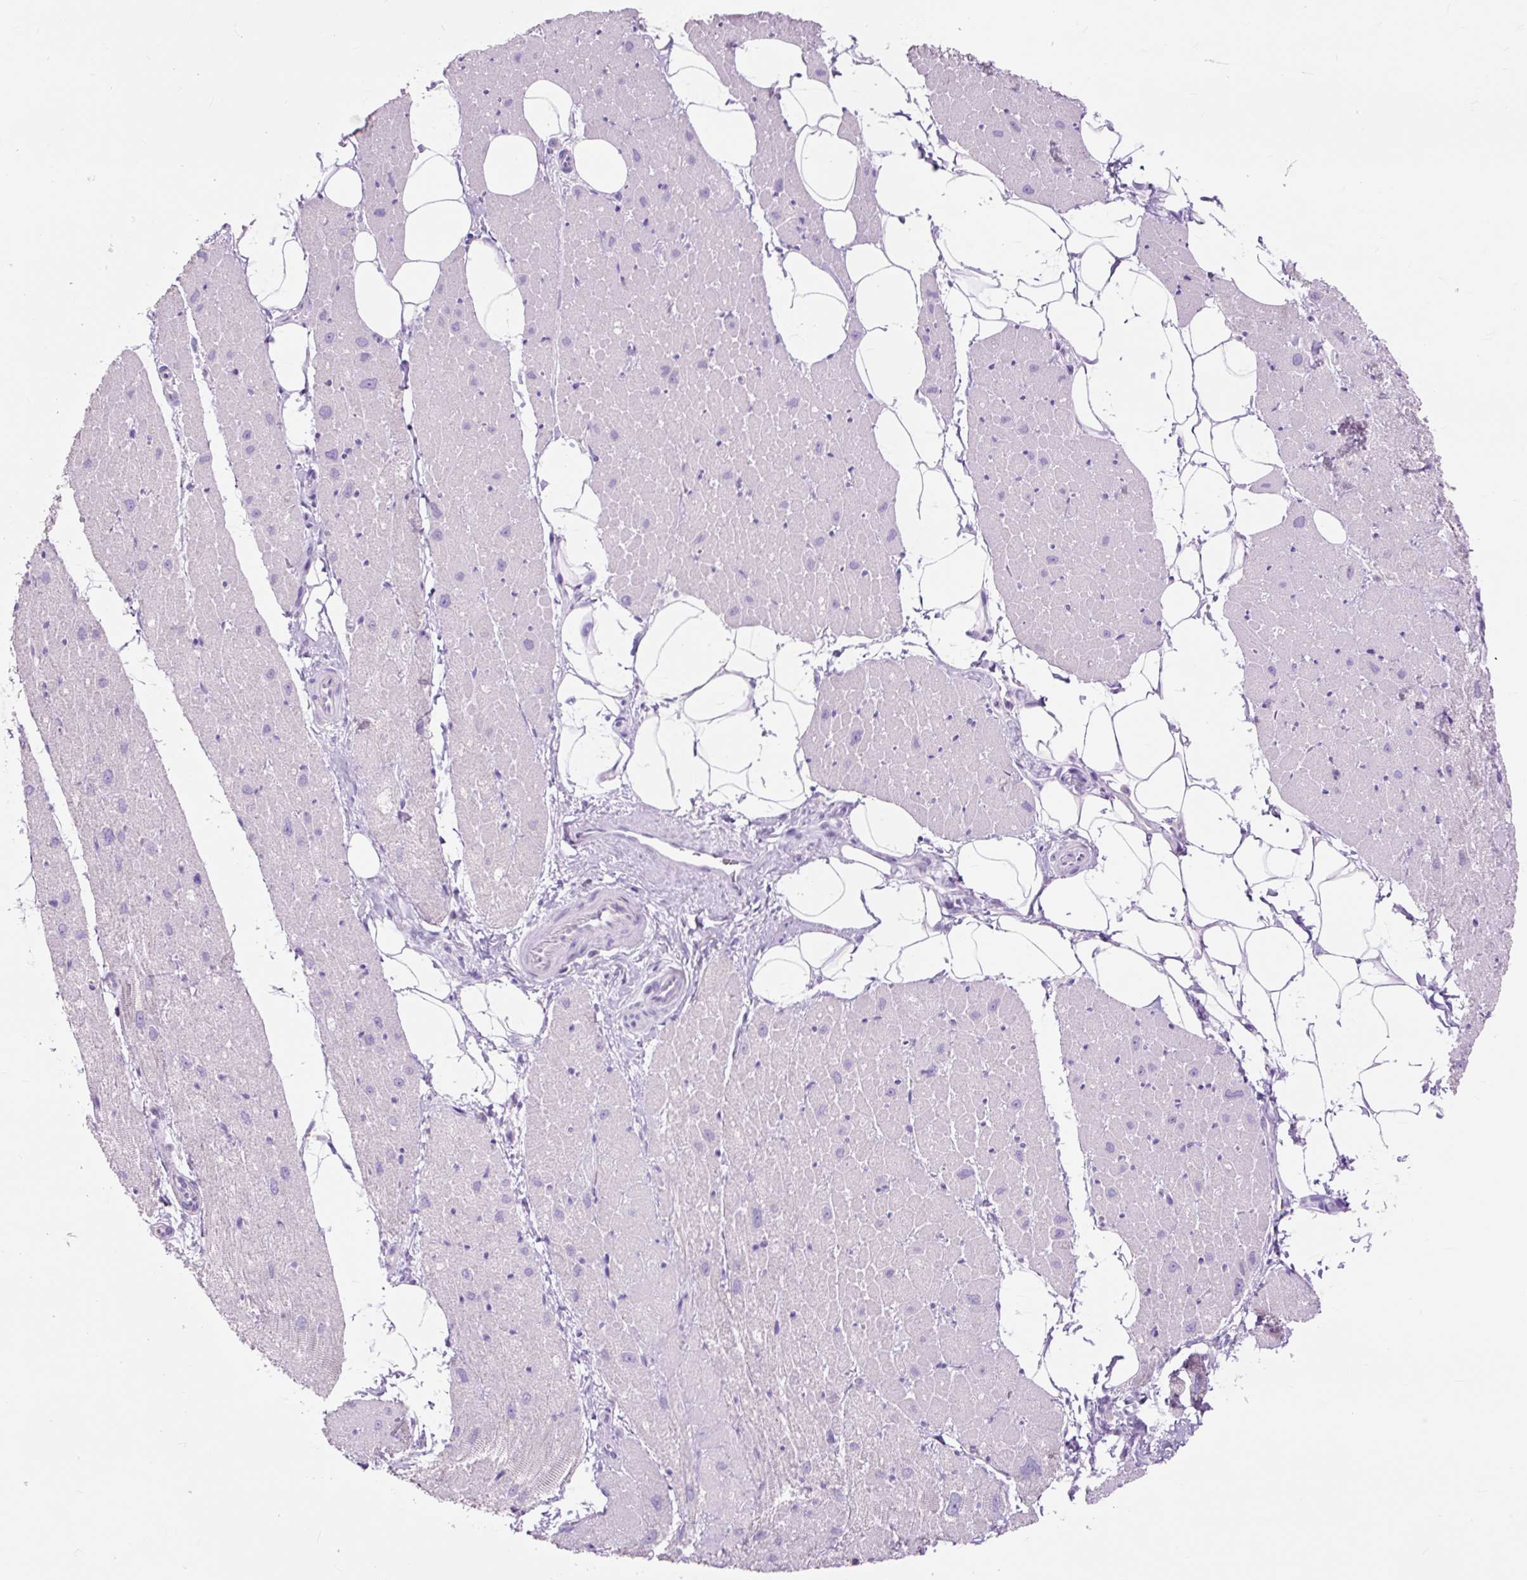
{"staining": {"intensity": "negative", "quantity": "none", "location": "none"}, "tissue": "heart muscle", "cell_type": "Cardiomyocytes", "image_type": "normal", "snomed": [{"axis": "morphology", "description": "Normal tissue, NOS"}, {"axis": "topography", "description": "Heart"}], "caption": "DAB immunohistochemical staining of benign human heart muscle demonstrates no significant positivity in cardiomyocytes. The staining was performed using DAB (3,3'-diaminobenzidine) to visualize the protein expression in brown, while the nuclei were stained in blue with hematoxylin (Magnification: 20x).", "gene": "OR10A7", "patient": {"sex": "male", "age": 62}}